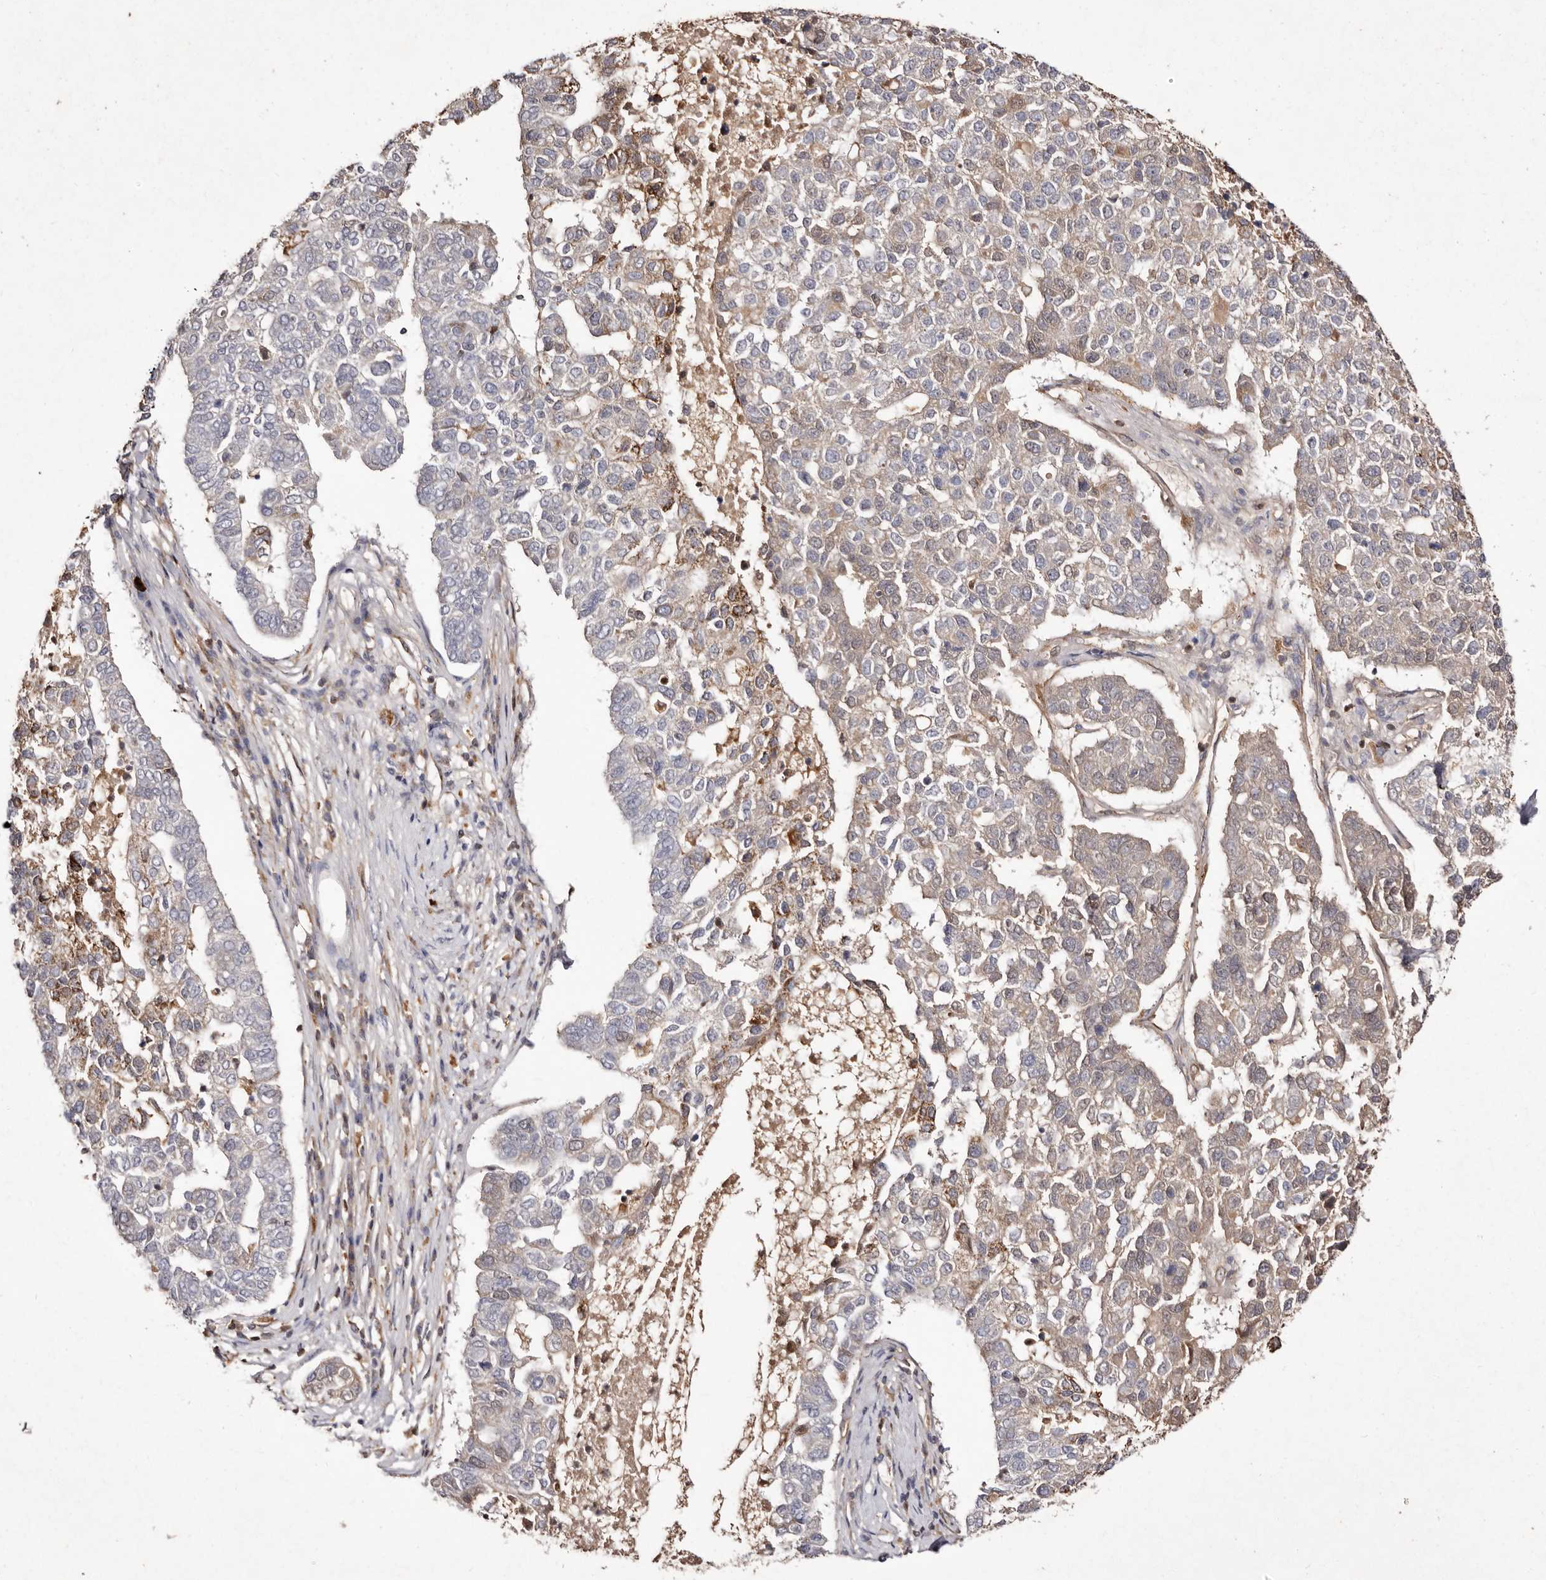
{"staining": {"intensity": "weak", "quantity": "25%-75%", "location": "cytoplasmic/membranous"}, "tissue": "pancreatic cancer", "cell_type": "Tumor cells", "image_type": "cancer", "snomed": [{"axis": "morphology", "description": "Adenocarcinoma, NOS"}, {"axis": "topography", "description": "Pancreas"}], "caption": "Immunohistochemistry of pancreatic cancer (adenocarcinoma) reveals low levels of weak cytoplasmic/membranous positivity in about 25%-75% of tumor cells.", "gene": "GIMAP4", "patient": {"sex": "female", "age": 61}}